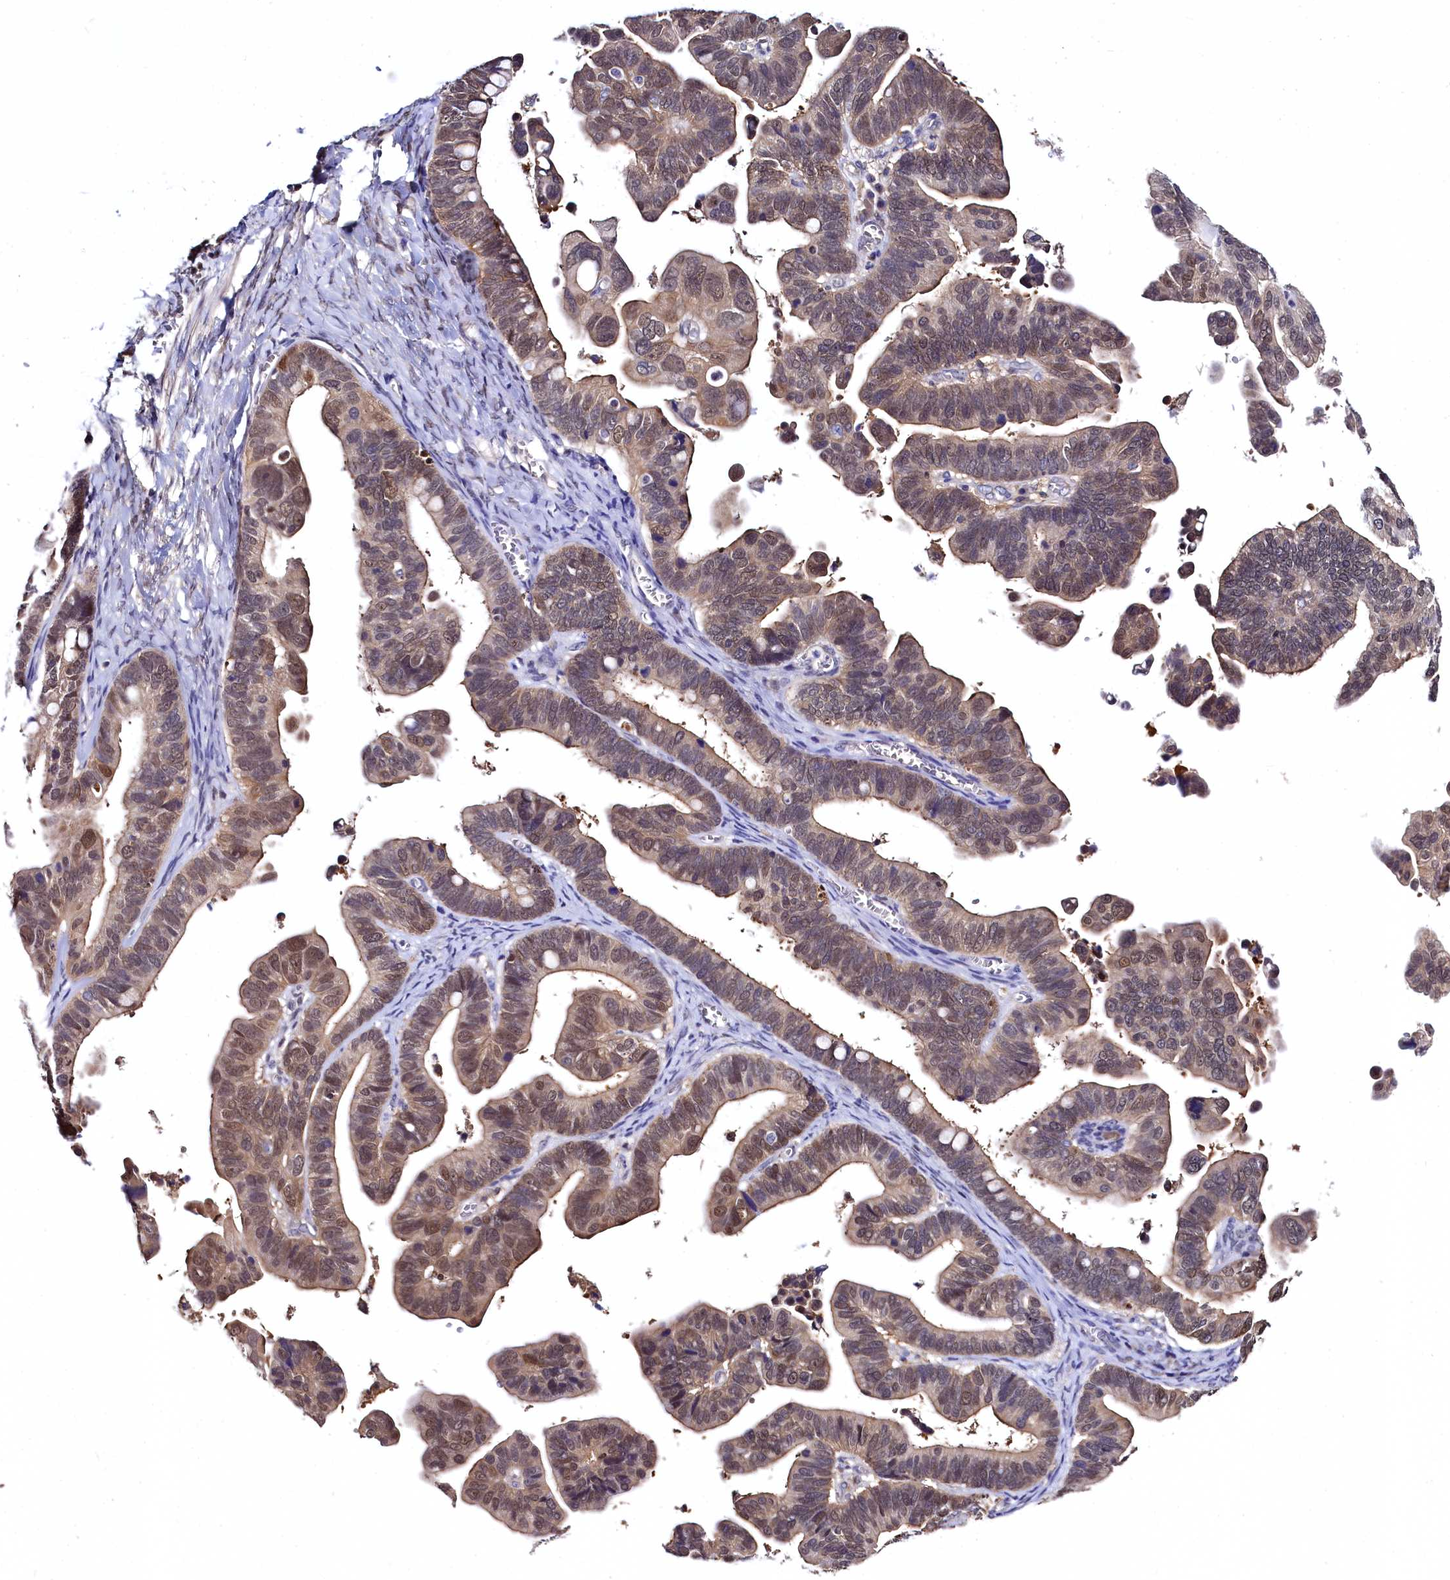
{"staining": {"intensity": "weak", "quantity": "25%-75%", "location": "nuclear"}, "tissue": "ovarian cancer", "cell_type": "Tumor cells", "image_type": "cancer", "snomed": [{"axis": "morphology", "description": "Cystadenocarcinoma, serous, NOS"}, {"axis": "topography", "description": "Ovary"}], "caption": "The photomicrograph shows staining of ovarian cancer, revealing weak nuclear protein expression (brown color) within tumor cells.", "gene": "C11orf54", "patient": {"sex": "female", "age": 56}}